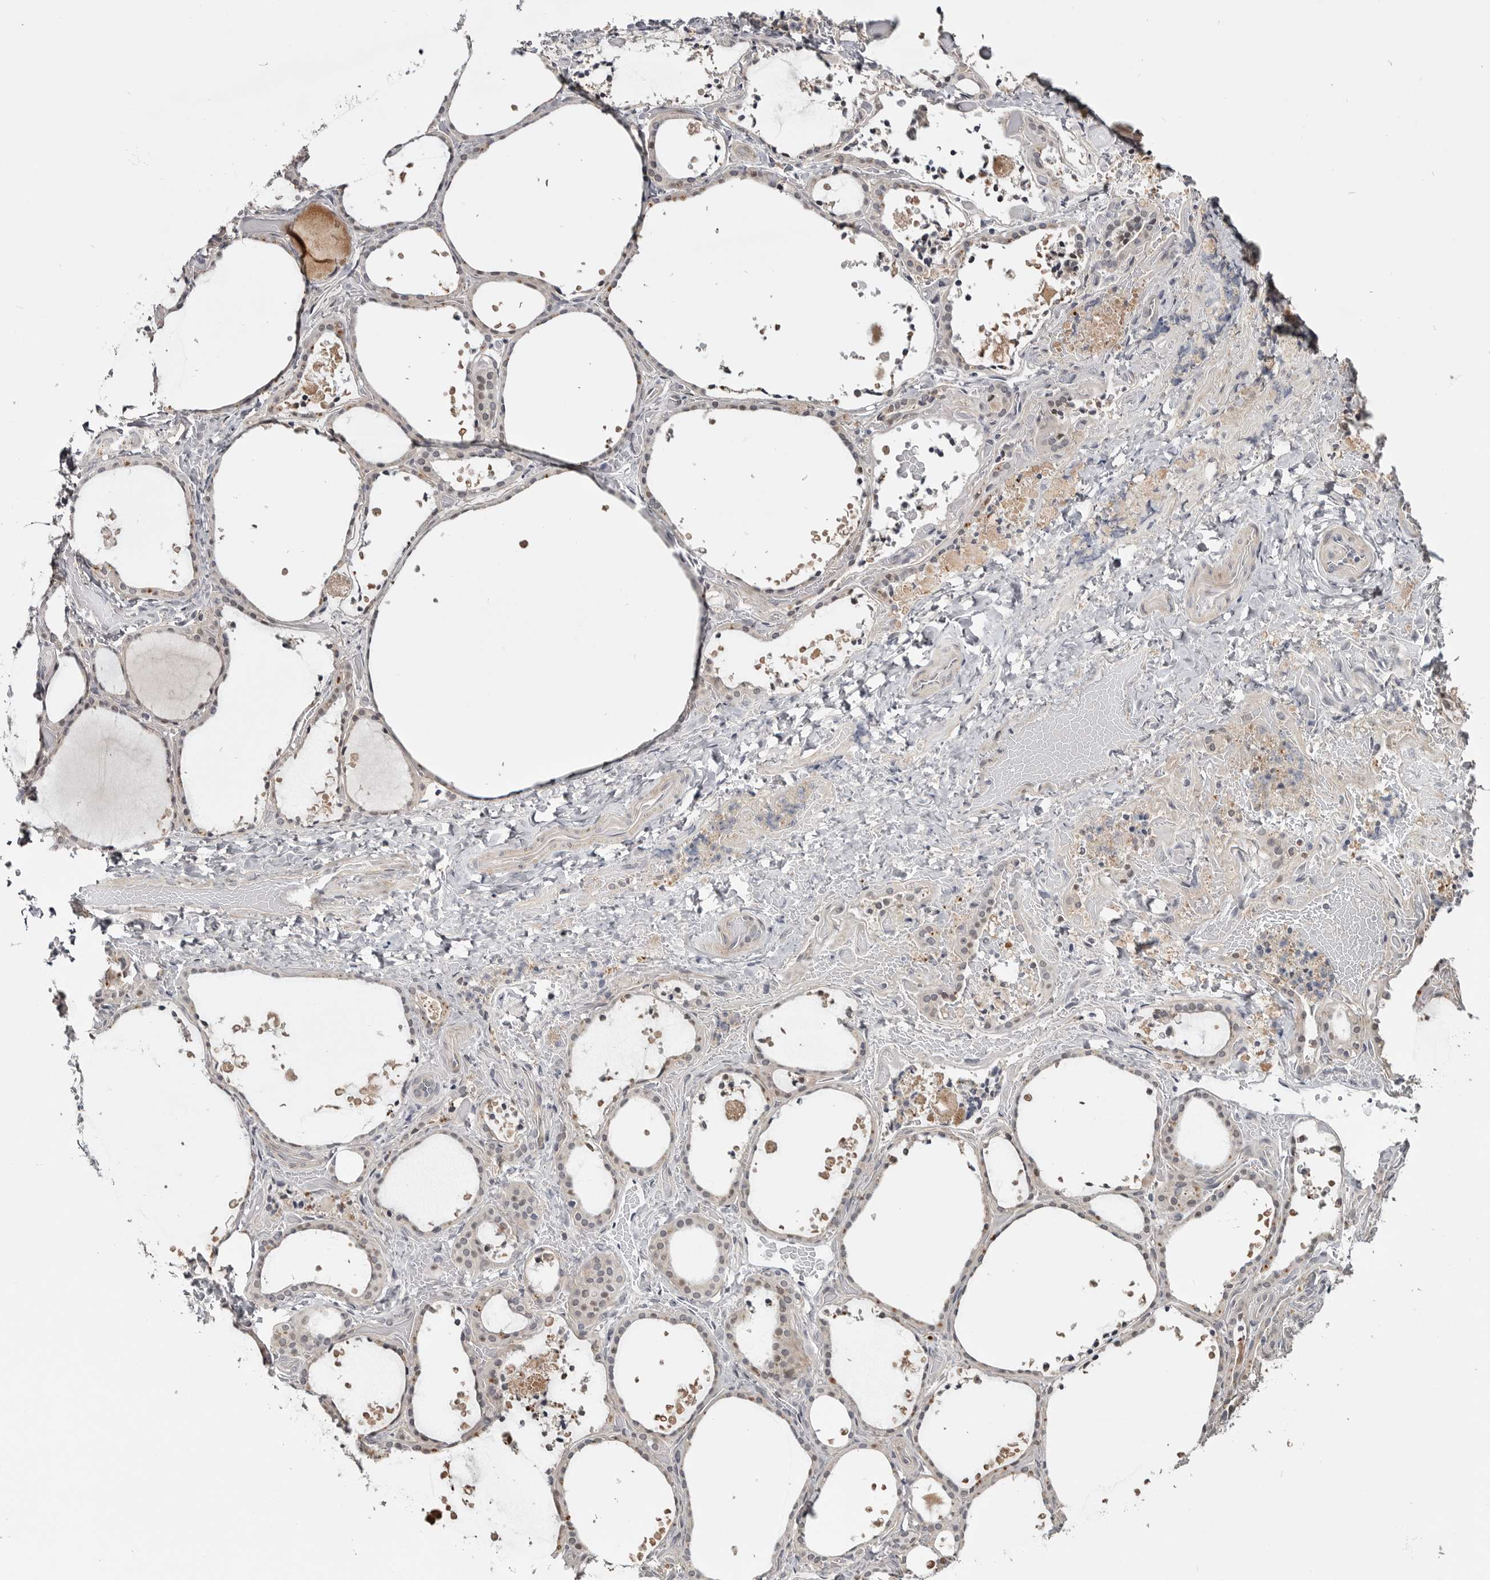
{"staining": {"intensity": "weak", "quantity": "<25%", "location": "cytoplasmic/membranous"}, "tissue": "thyroid gland", "cell_type": "Glandular cells", "image_type": "normal", "snomed": [{"axis": "morphology", "description": "Normal tissue, NOS"}, {"axis": "topography", "description": "Thyroid gland"}], "caption": "This is a image of immunohistochemistry (IHC) staining of unremarkable thyroid gland, which shows no expression in glandular cells.", "gene": "ZNF277", "patient": {"sex": "female", "age": 44}}